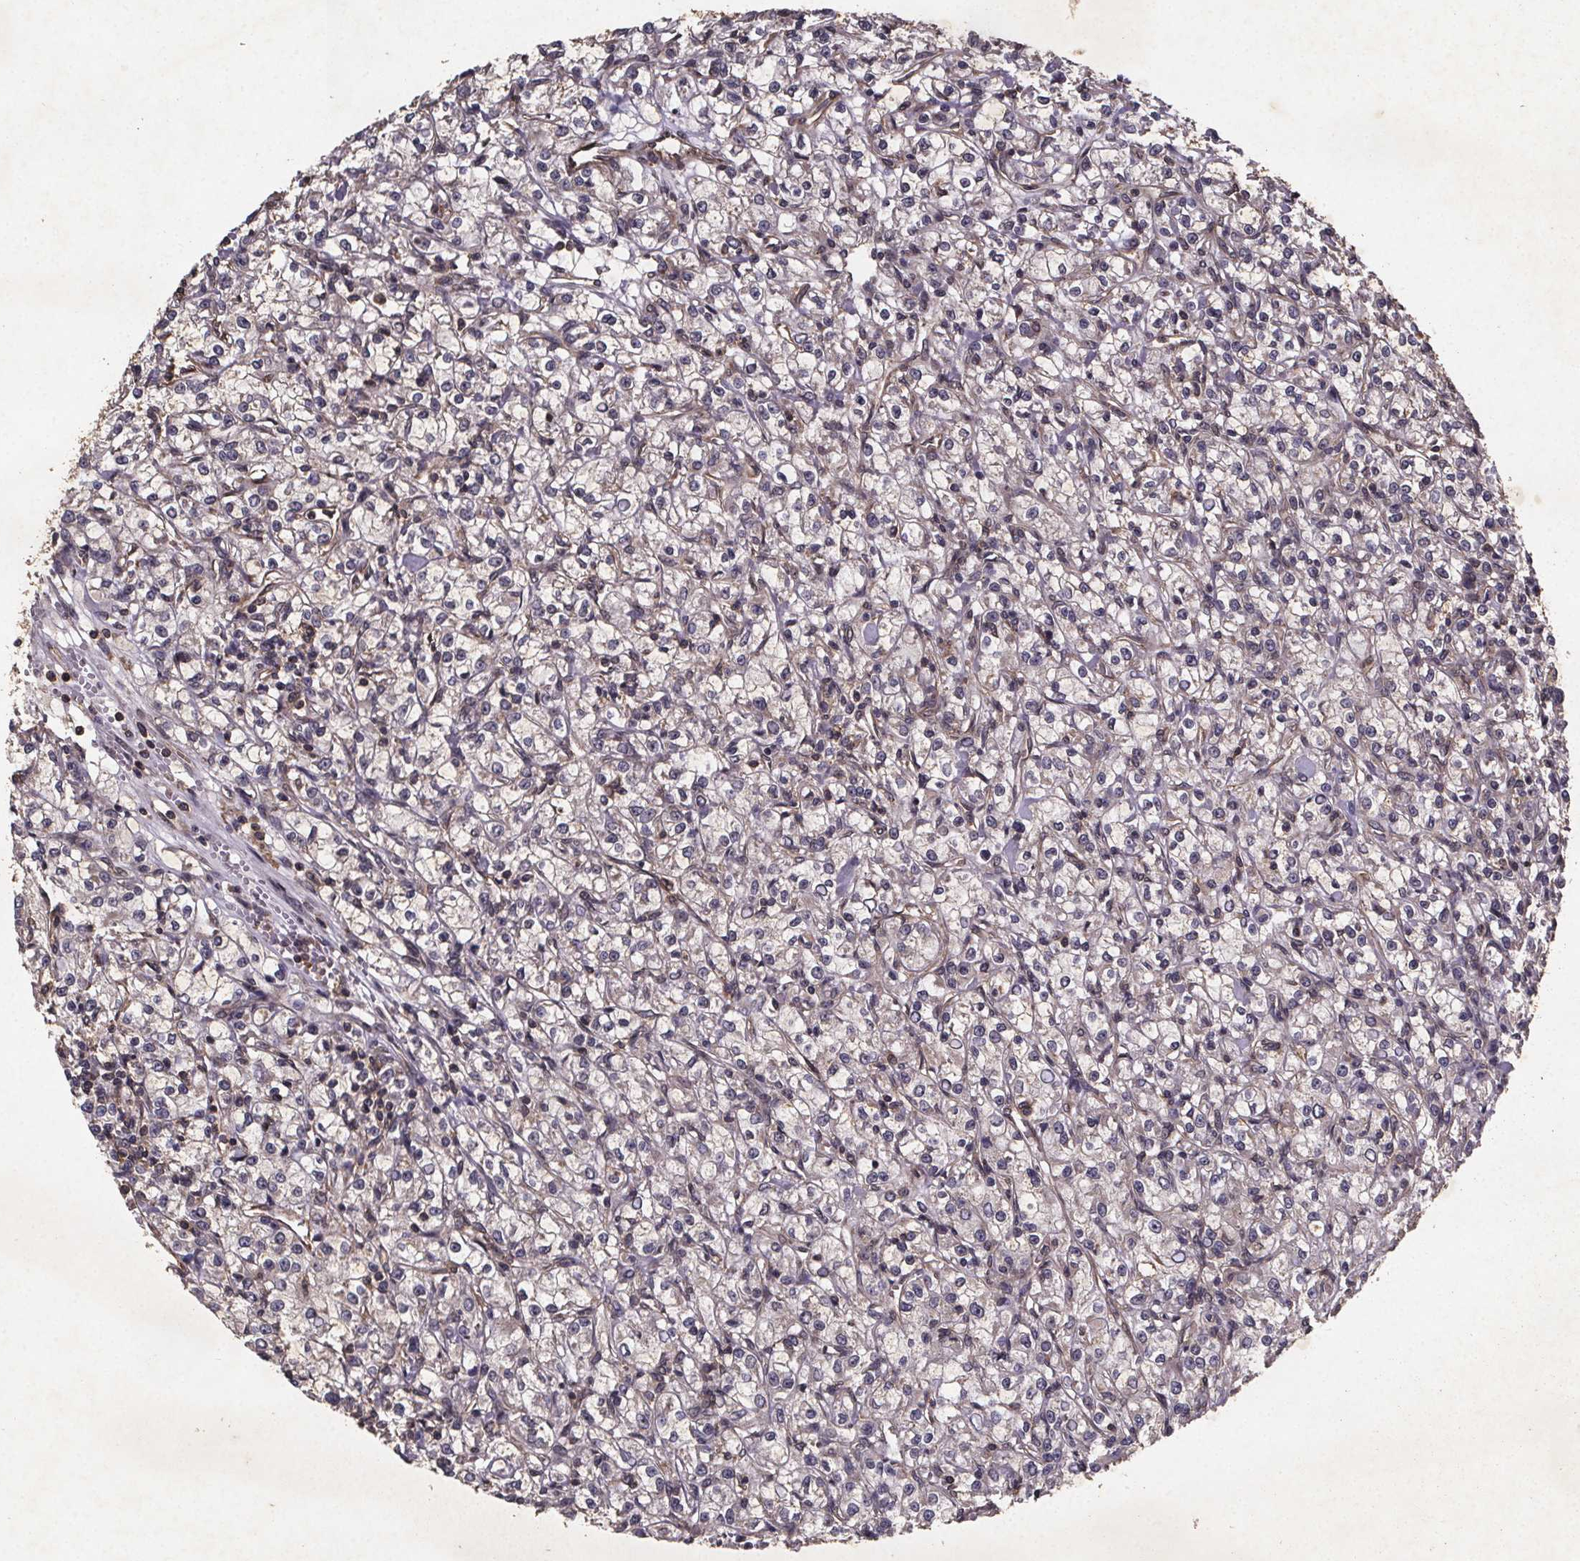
{"staining": {"intensity": "negative", "quantity": "none", "location": "none"}, "tissue": "renal cancer", "cell_type": "Tumor cells", "image_type": "cancer", "snomed": [{"axis": "morphology", "description": "Adenocarcinoma, NOS"}, {"axis": "topography", "description": "Kidney"}], "caption": "The histopathology image shows no significant positivity in tumor cells of renal cancer (adenocarcinoma).", "gene": "PIERCE2", "patient": {"sex": "female", "age": 59}}